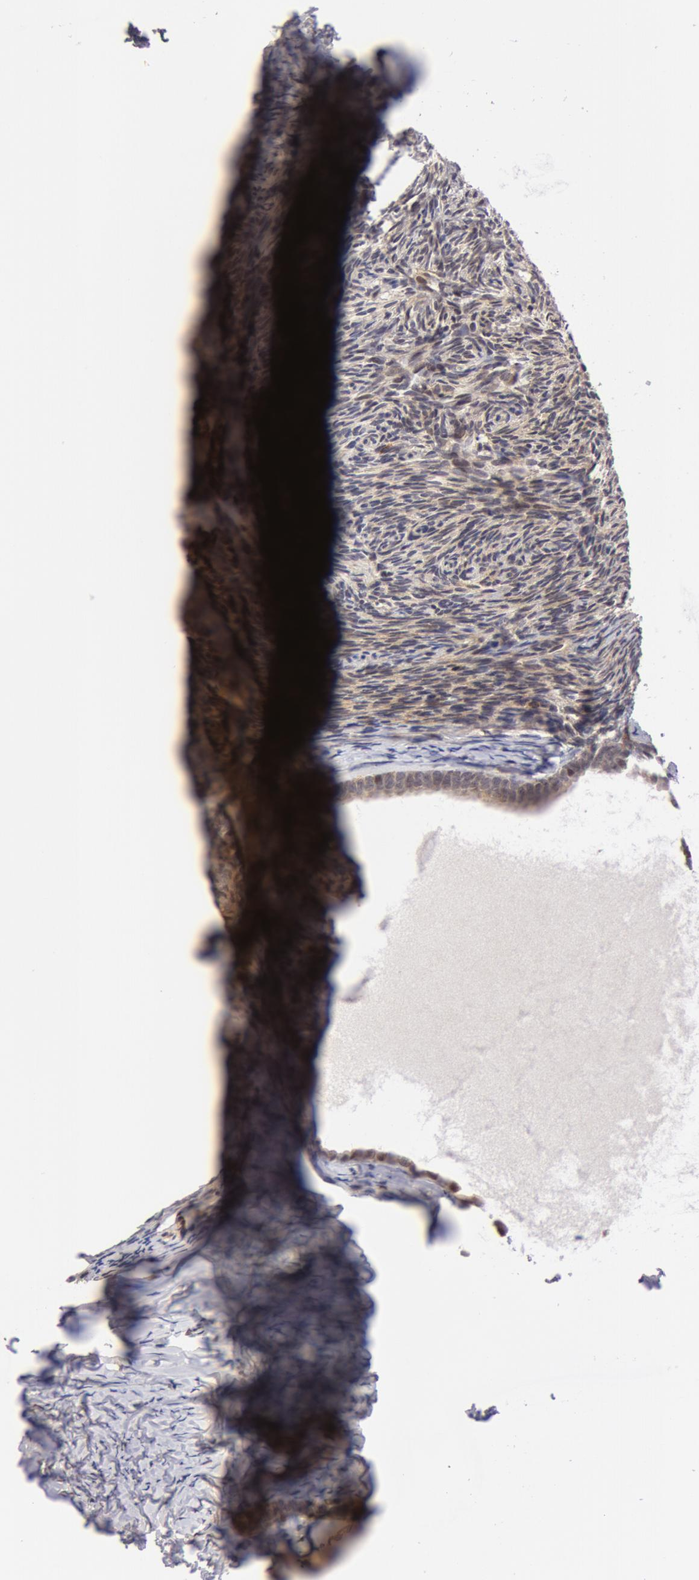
{"staining": {"intensity": "negative", "quantity": "none", "location": "none"}, "tissue": "ovary", "cell_type": "Follicle cells", "image_type": "normal", "snomed": [{"axis": "morphology", "description": "Normal tissue, NOS"}, {"axis": "topography", "description": "Ovary"}], "caption": "This is a histopathology image of immunohistochemistry (IHC) staining of unremarkable ovary, which shows no positivity in follicle cells. (Immunohistochemistry (ihc), brightfield microscopy, high magnification).", "gene": "ZNF350", "patient": {"sex": "female", "age": 59}}